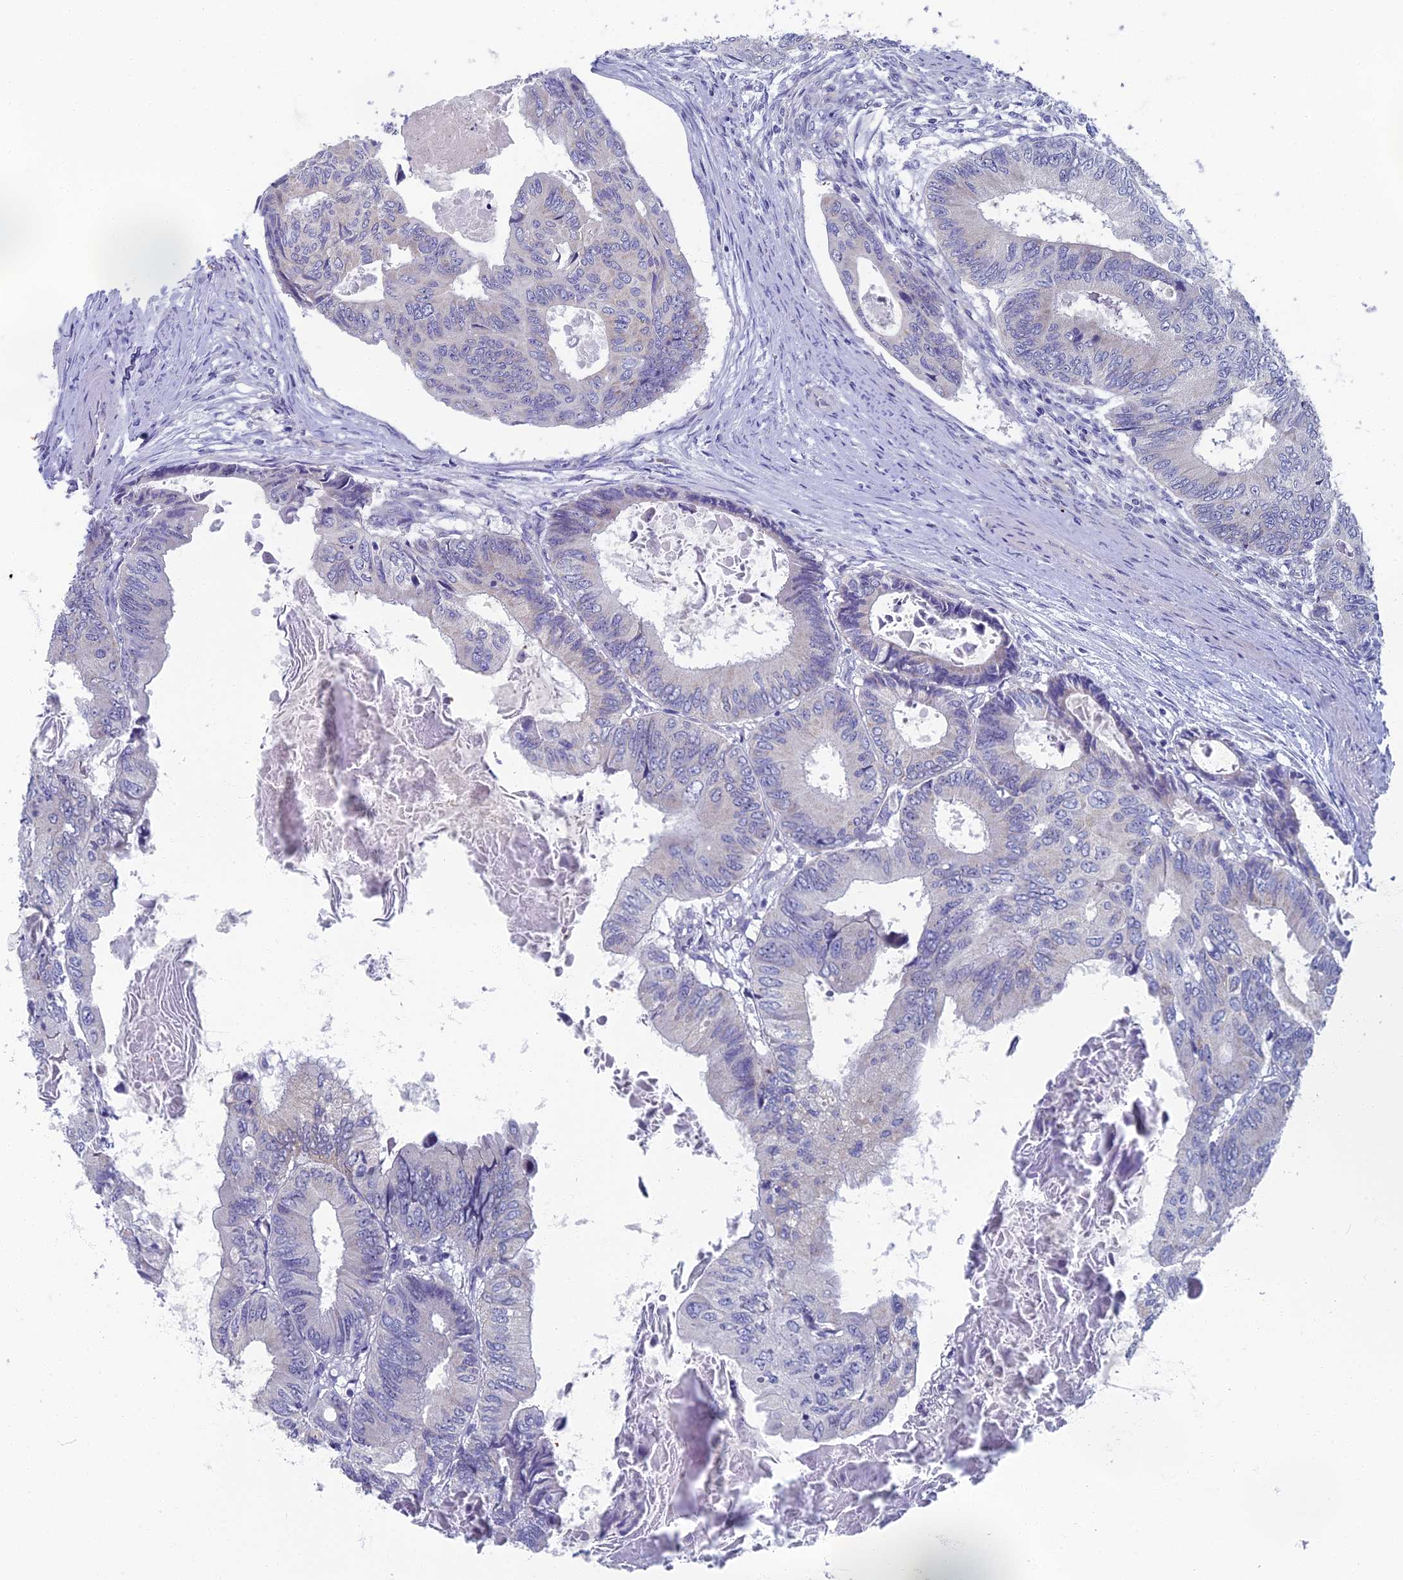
{"staining": {"intensity": "negative", "quantity": "none", "location": "none"}, "tissue": "colorectal cancer", "cell_type": "Tumor cells", "image_type": "cancer", "snomed": [{"axis": "morphology", "description": "Adenocarcinoma, NOS"}, {"axis": "topography", "description": "Colon"}], "caption": "Tumor cells are negative for brown protein staining in colorectal adenocarcinoma.", "gene": "SPIN4", "patient": {"sex": "male", "age": 85}}